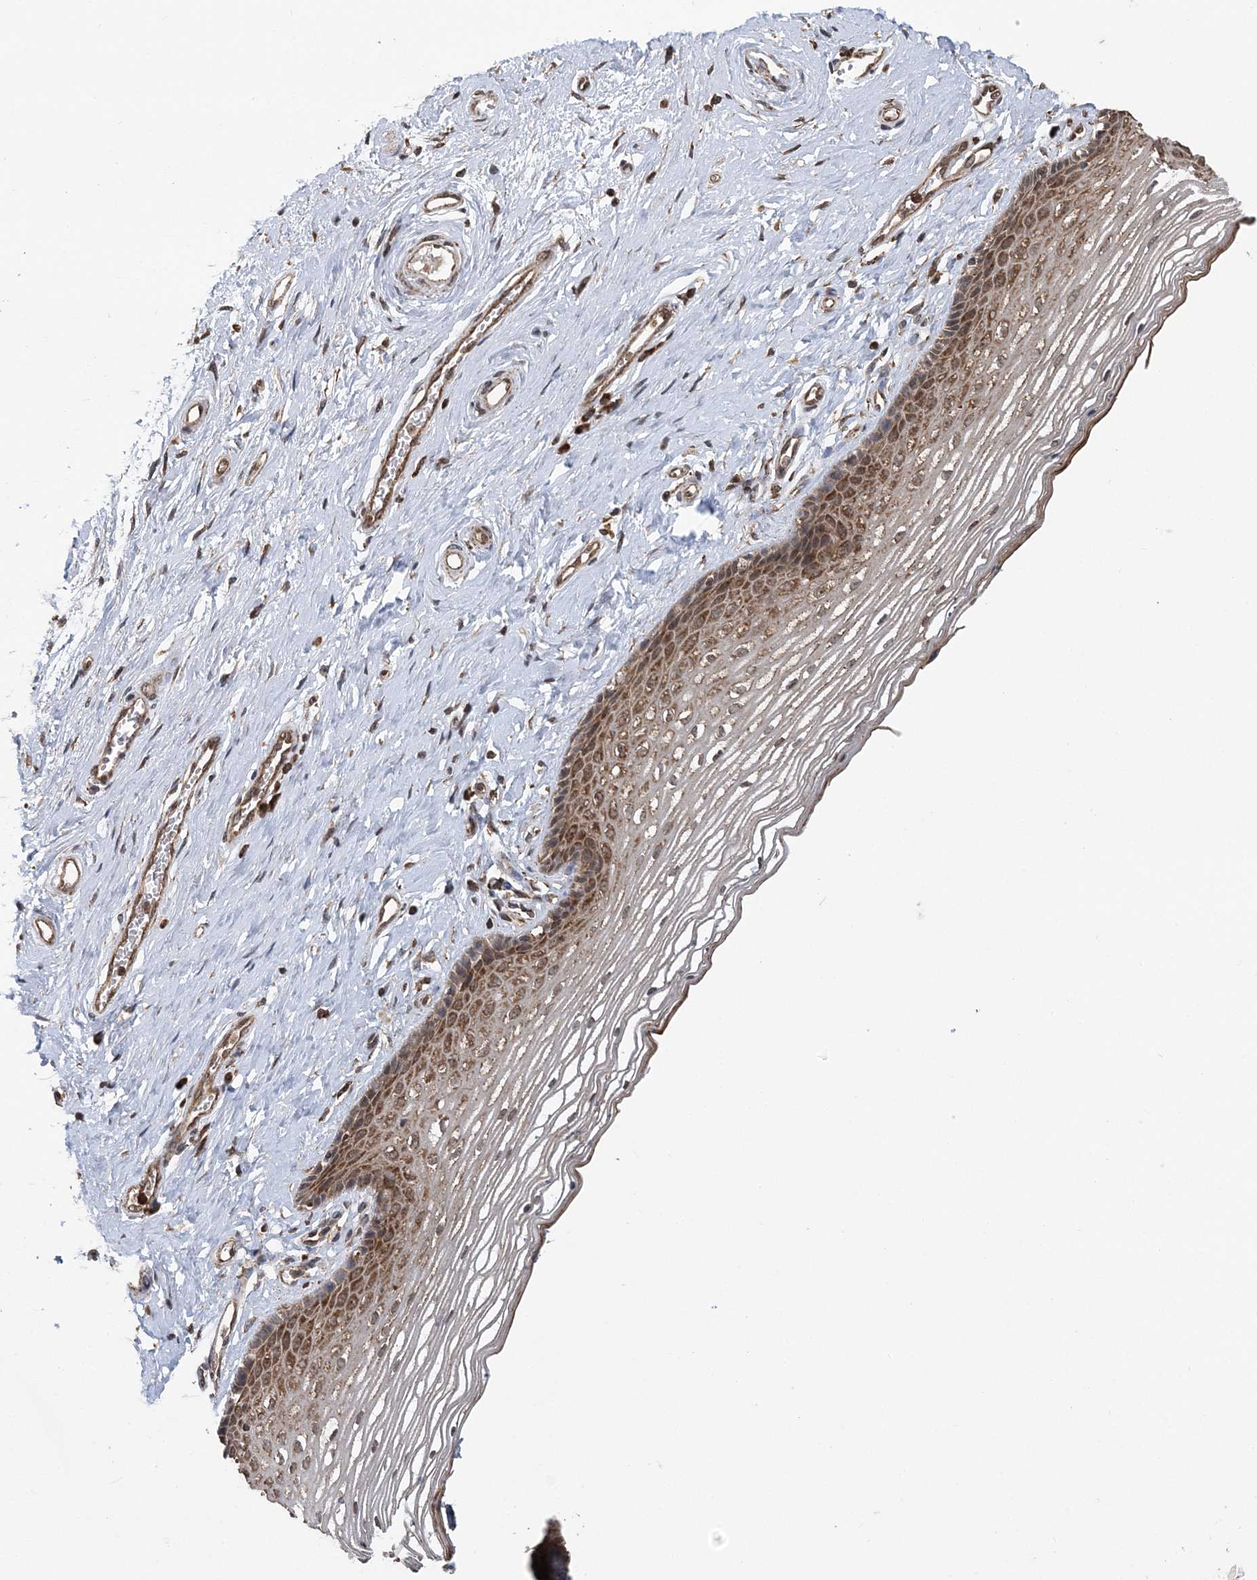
{"staining": {"intensity": "moderate", "quantity": ">75%", "location": "cytoplasmic/membranous,nuclear"}, "tissue": "vagina", "cell_type": "Squamous epithelial cells", "image_type": "normal", "snomed": [{"axis": "morphology", "description": "Normal tissue, NOS"}, {"axis": "topography", "description": "Vagina"}], "caption": "Protein expression analysis of benign vagina displays moderate cytoplasmic/membranous,nuclear positivity in approximately >75% of squamous epithelial cells.", "gene": "PCBP1", "patient": {"sex": "female", "age": 46}}